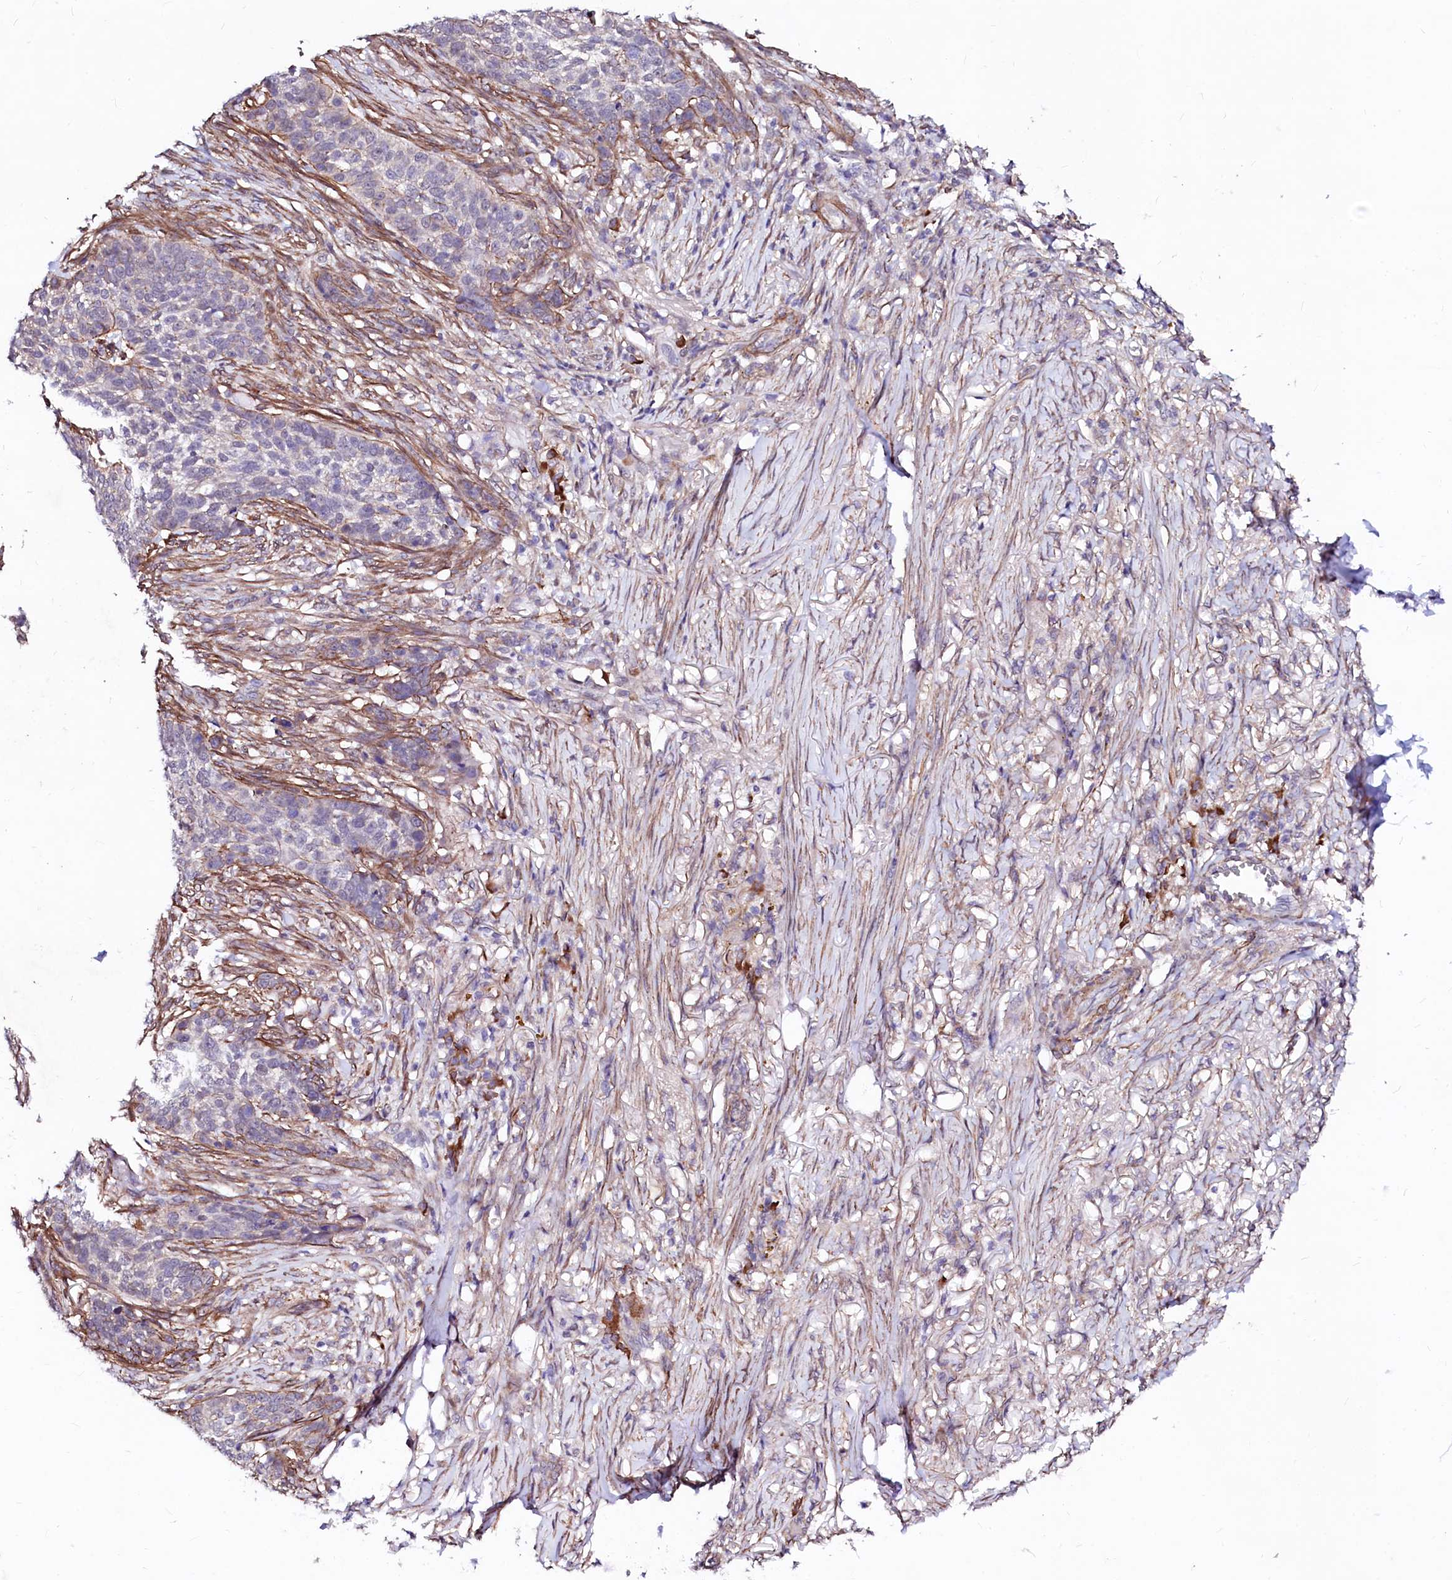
{"staining": {"intensity": "negative", "quantity": "none", "location": "none"}, "tissue": "skin cancer", "cell_type": "Tumor cells", "image_type": "cancer", "snomed": [{"axis": "morphology", "description": "Basal cell carcinoma"}, {"axis": "topography", "description": "Skin"}], "caption": "Skin cancer stained for a protein using immunohistochemistry reveals no positivity tumor cells.", "gene": "GPR176", "patient": {"sex": "male", "age": 85}}